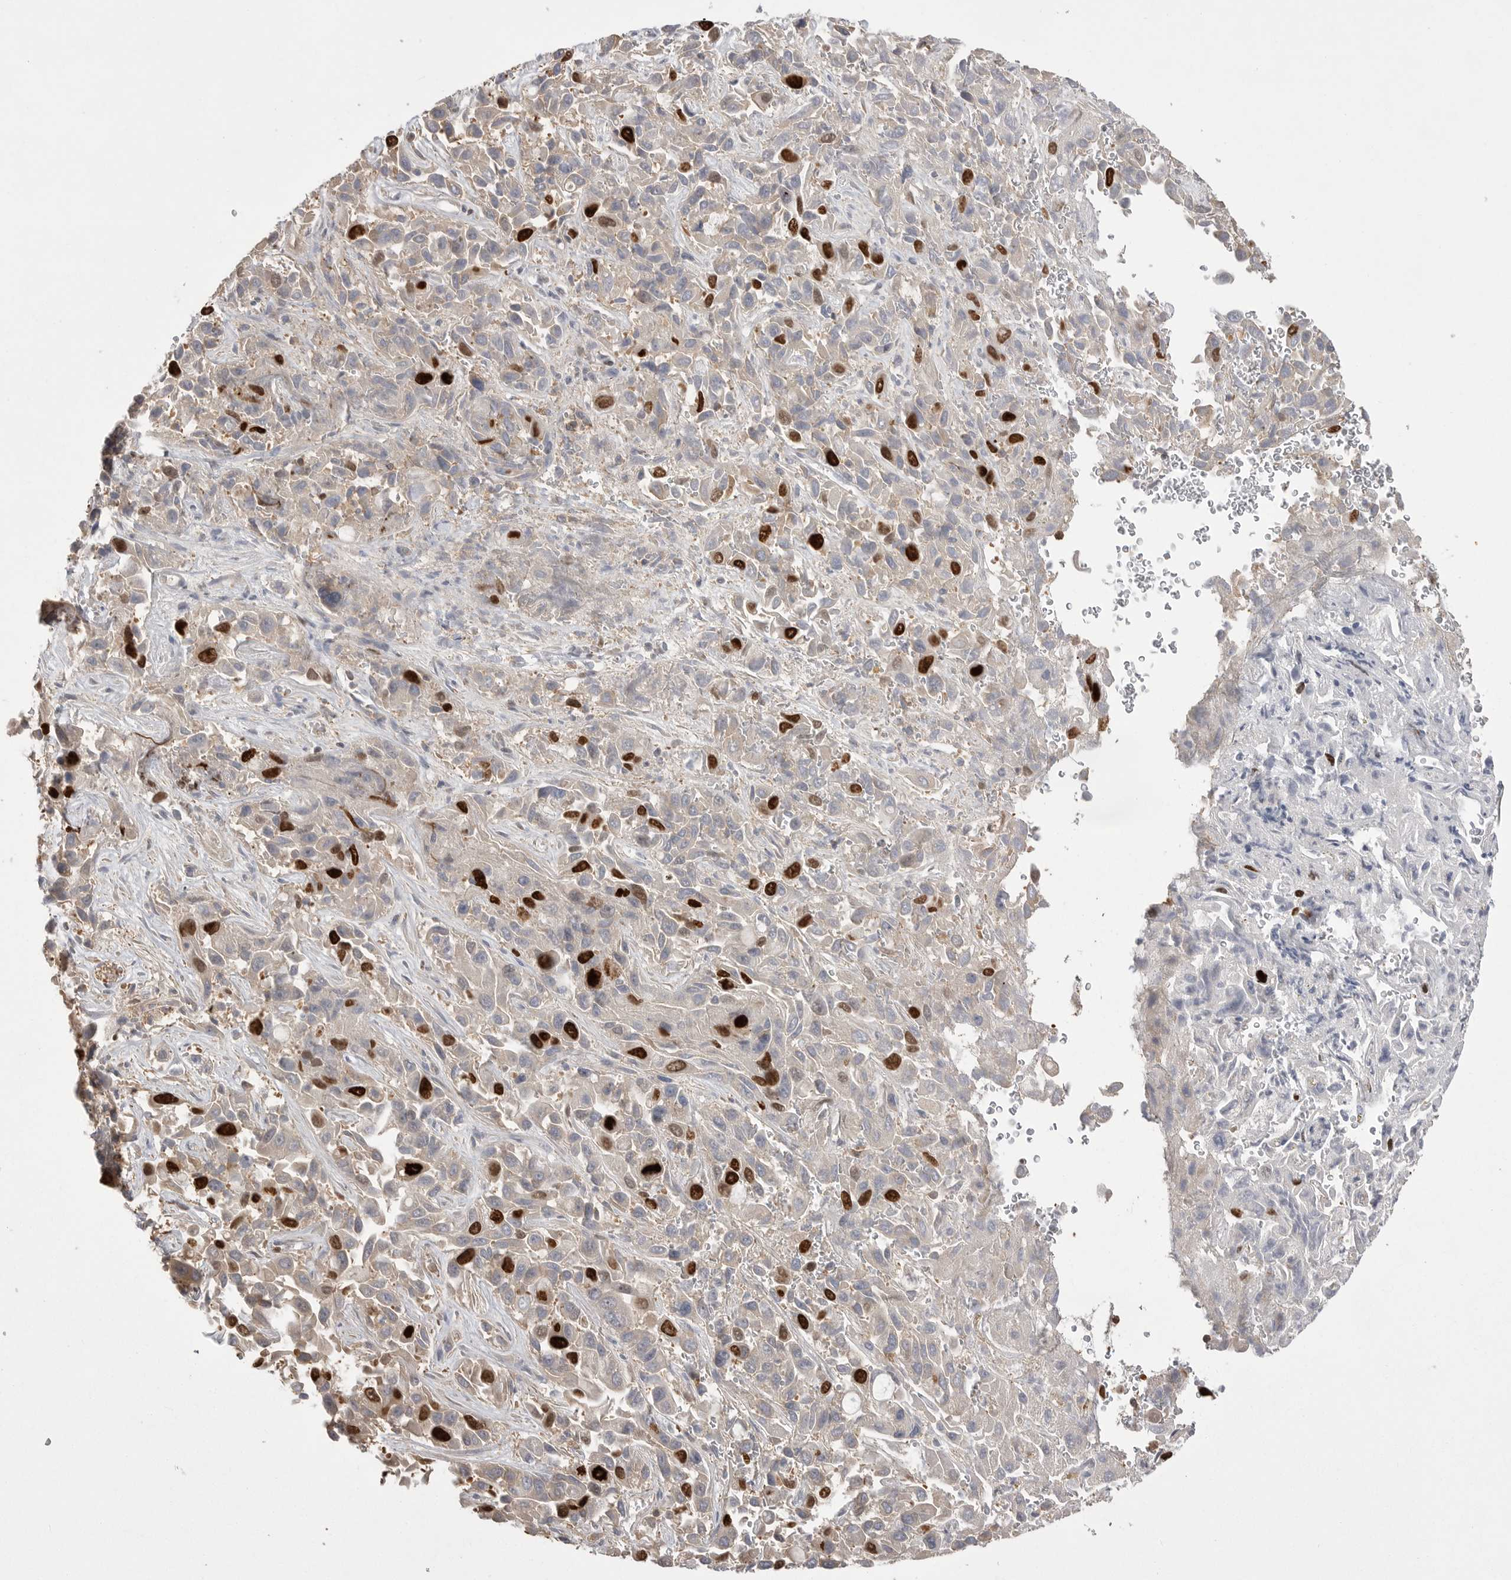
{"staining": {"intensity": "strong", "quantity": "<25%", "location": "nuclear"}, "tissue": "liver cancer", "cell_type": "Tumor cells", "image_type": "cancer", "snomed": [{"axis": "morphology", "description": "Cholangiocarcinoma"}, {"axis": "topography", "description": "Liver"}], "caption": "This is an image of IHC staining of cholangiocarcinoma (liver), which shows strong positivity in the nuclear of tumor cells.", "gene": "TOP2A", "patient": {"sex": "female", "age": 52}}